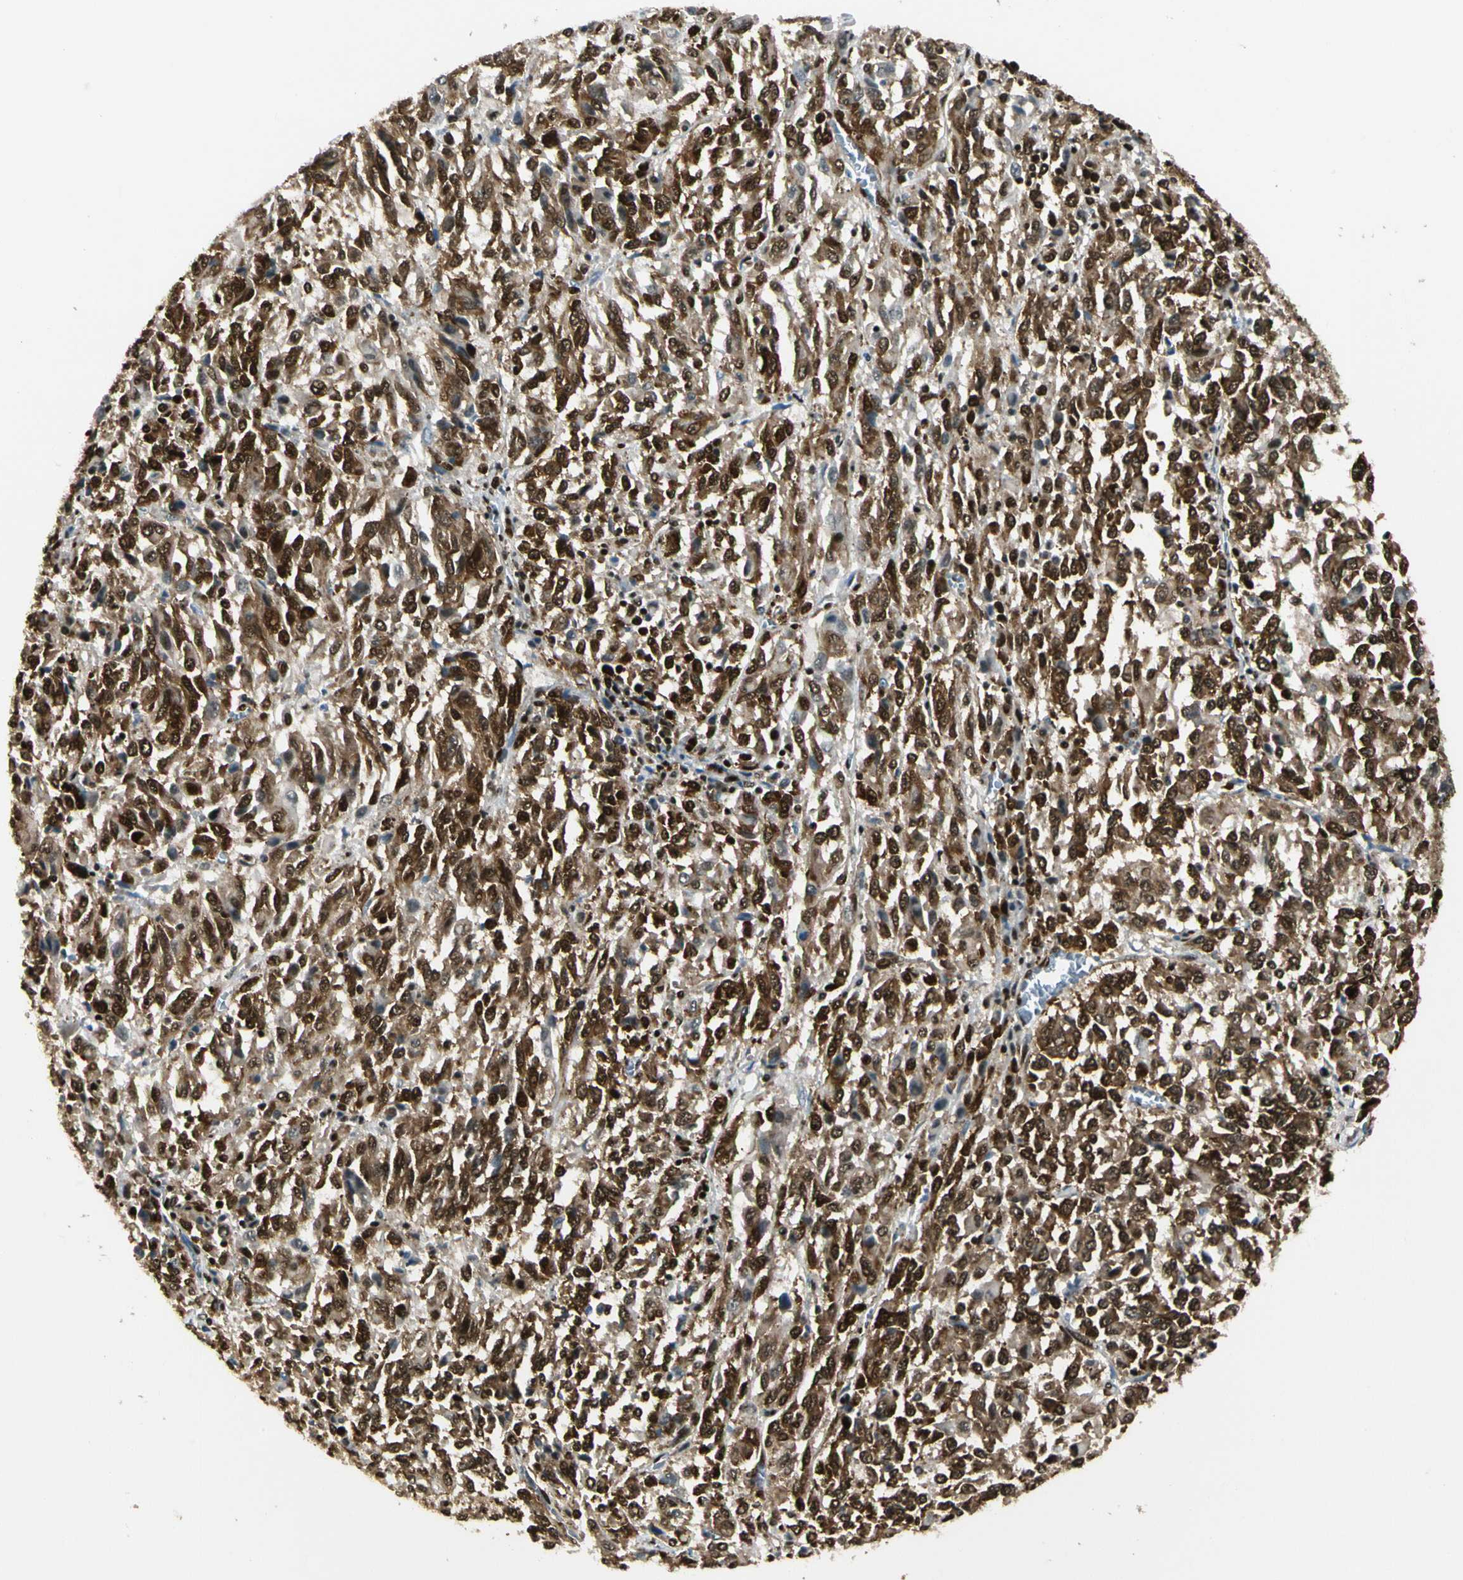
{"staining": {"intensity": "strong", "quantity": ">75%", "location": "cytoplasmic/membranous,nuclear"}, "tissue": "melanoma", "cell_type": "Tumor cells", "image_type": "cancer", "snomed": [{"axis": "morphology", "description": "Malignant melanoma, Metastatic site"}, {"axis": "topography", "description": "Lung"}], "caption": "Immunohistochemical staining of human melanoma shows high levels of strong cytoplasmic/membranous and nuclear protein positivity in approximately >75% of tumor cells.", "gene": "FUS", "patient": {"sex": "male", "age": 64}}